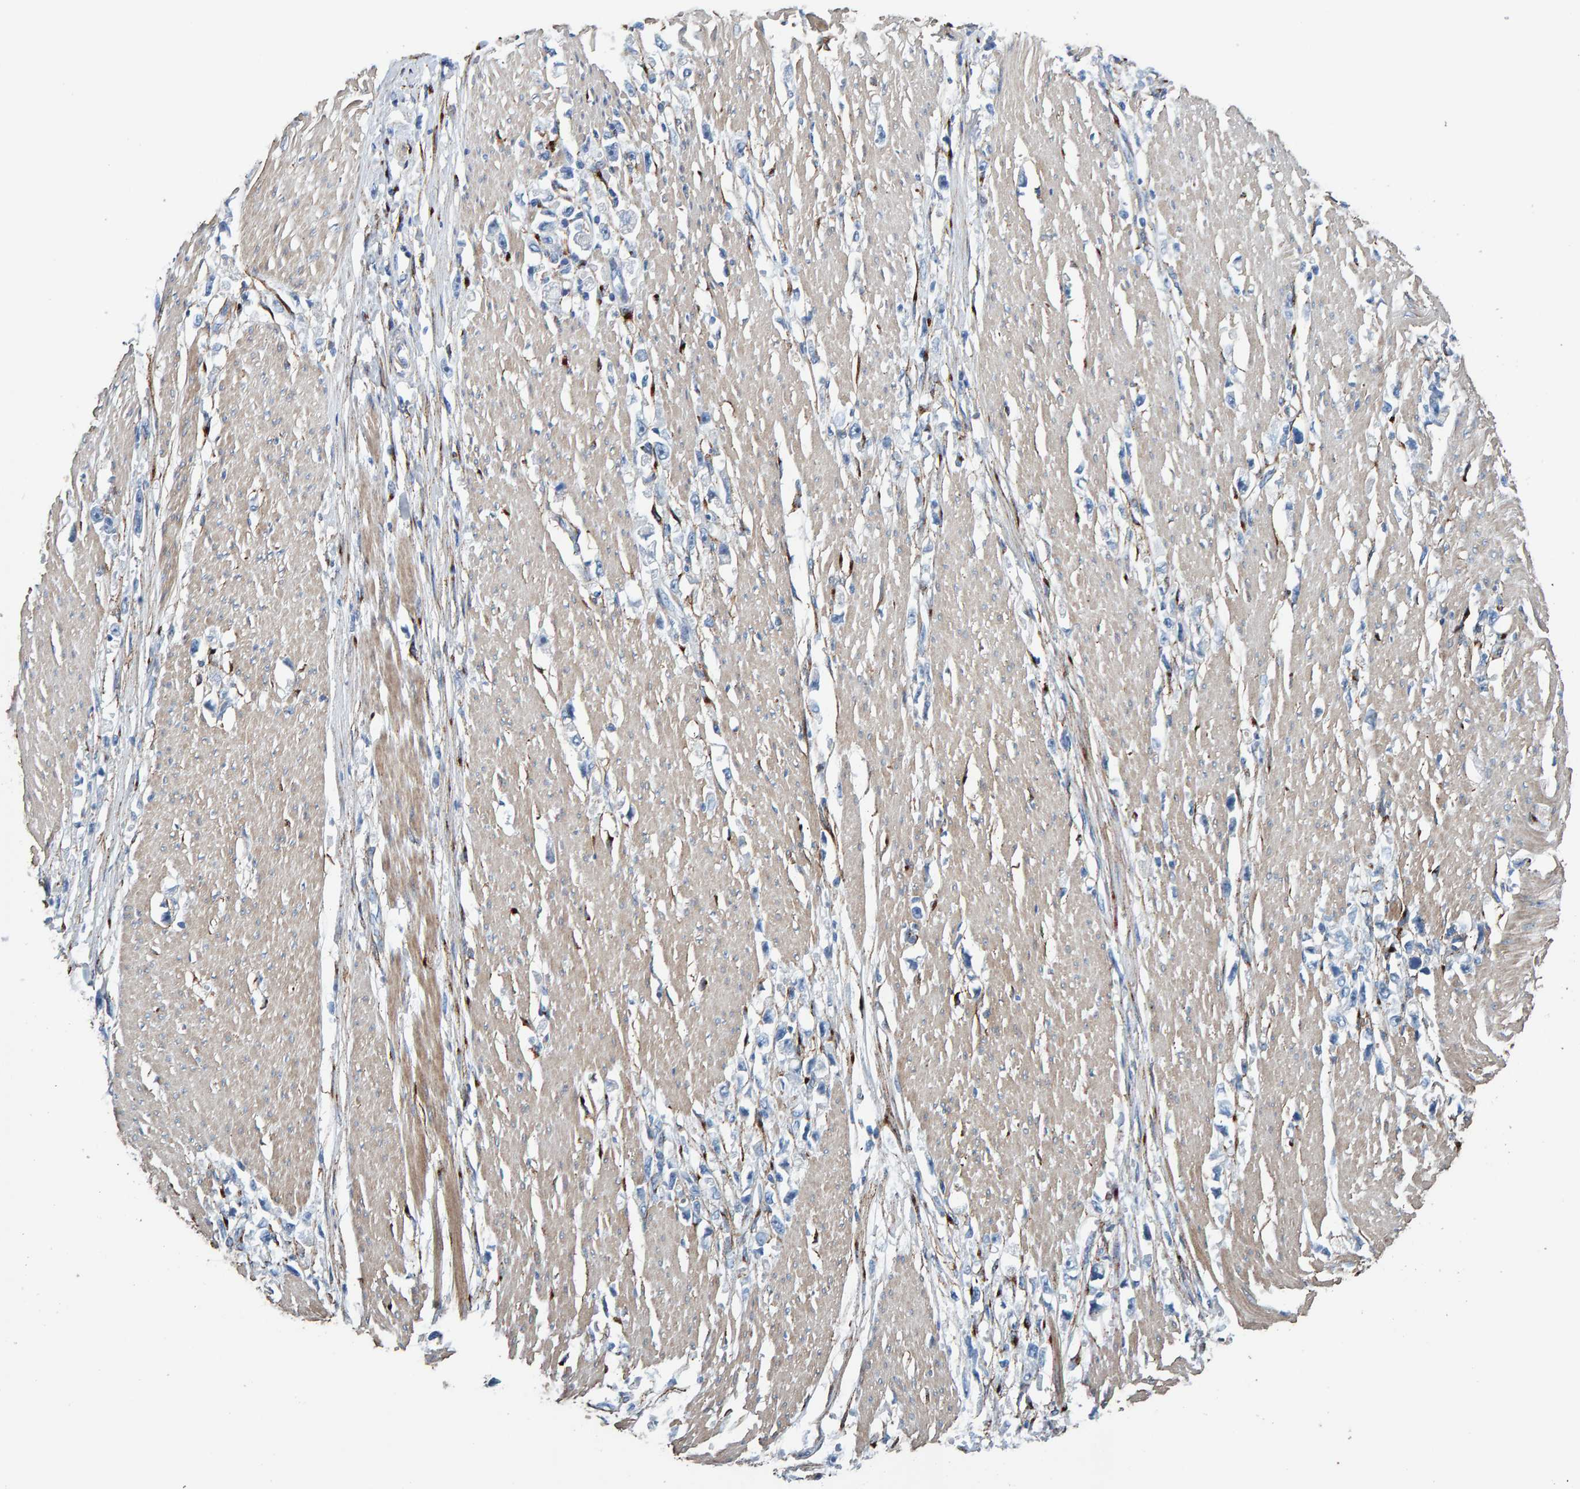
{"staining": {"intensity": "negative", "quantity": "none", "location": "none"}, "tissue": "stomach cancer", "cell_type": "Tumor cells", "image_type": "cancer", "snomed": [{"axis": "morphology", "description": "Adenocarcinoma, NOS"}, {"axis": "topography", "description": "Stomach"}], "caption": "This is an IHC micrograph of human stomach cancer (adenocarcinoma). There is no positivity in tumor cells.", "gene": "LRP1", "patient": {"sex": "female", "age": 59}}